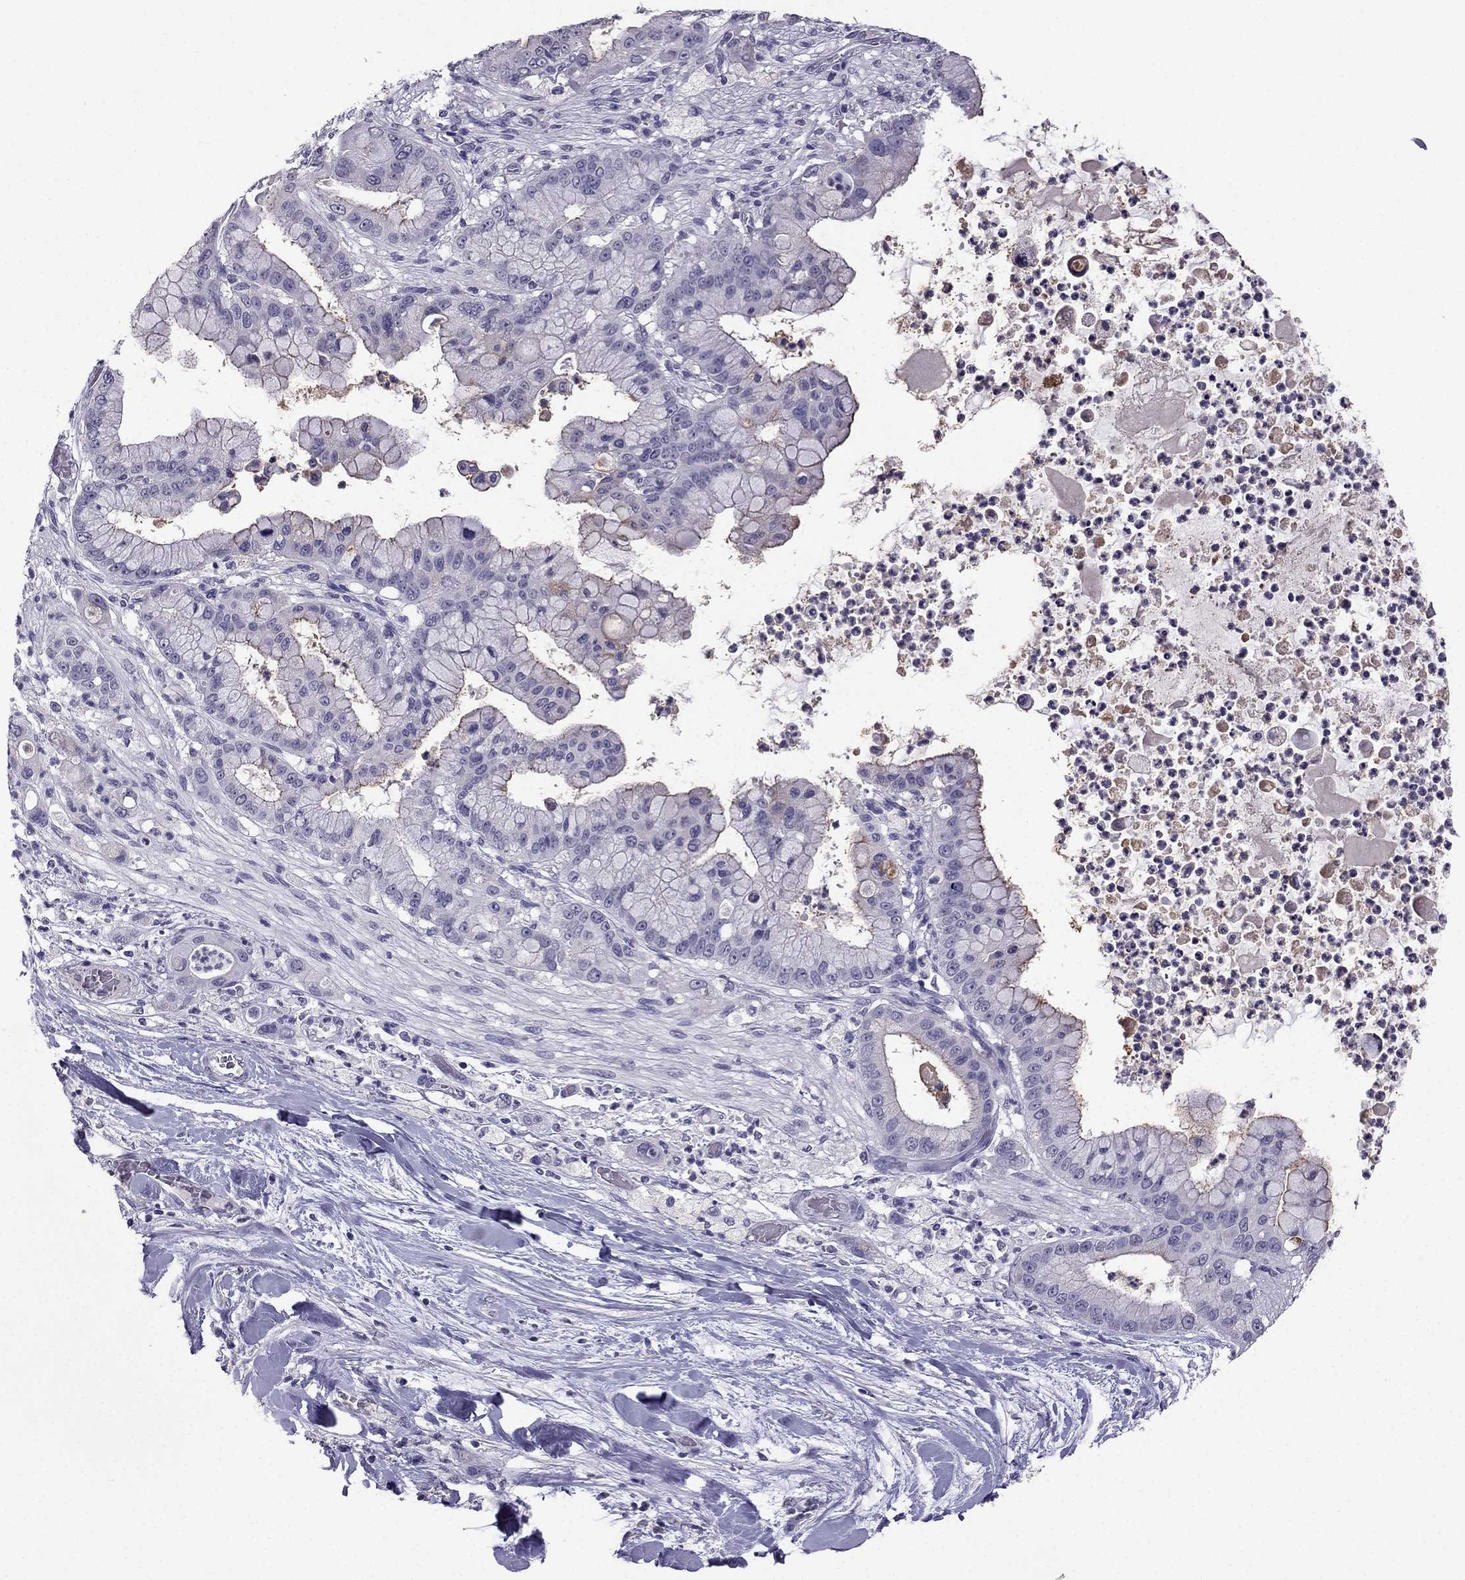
{"staining": {"intensity": "weak", "quantity": "<25%", "location": "cytoplasmic/membranous"}, "tissue": "liver cancer", "cell_type": "Tumor cells", "image_type": "cancer", "snomed": [{"axis": "morphology", "description": "Cholangiocarcinoma"}, {"axis": "topography", "description": "Liver"}], "caption": "This is a micrograph of IHC staining of cholangiocarcinoma (liver), which shows no expression in tumor cells.", "gene": "SCG5", "patient": {"sex": "female", "age": 54}}